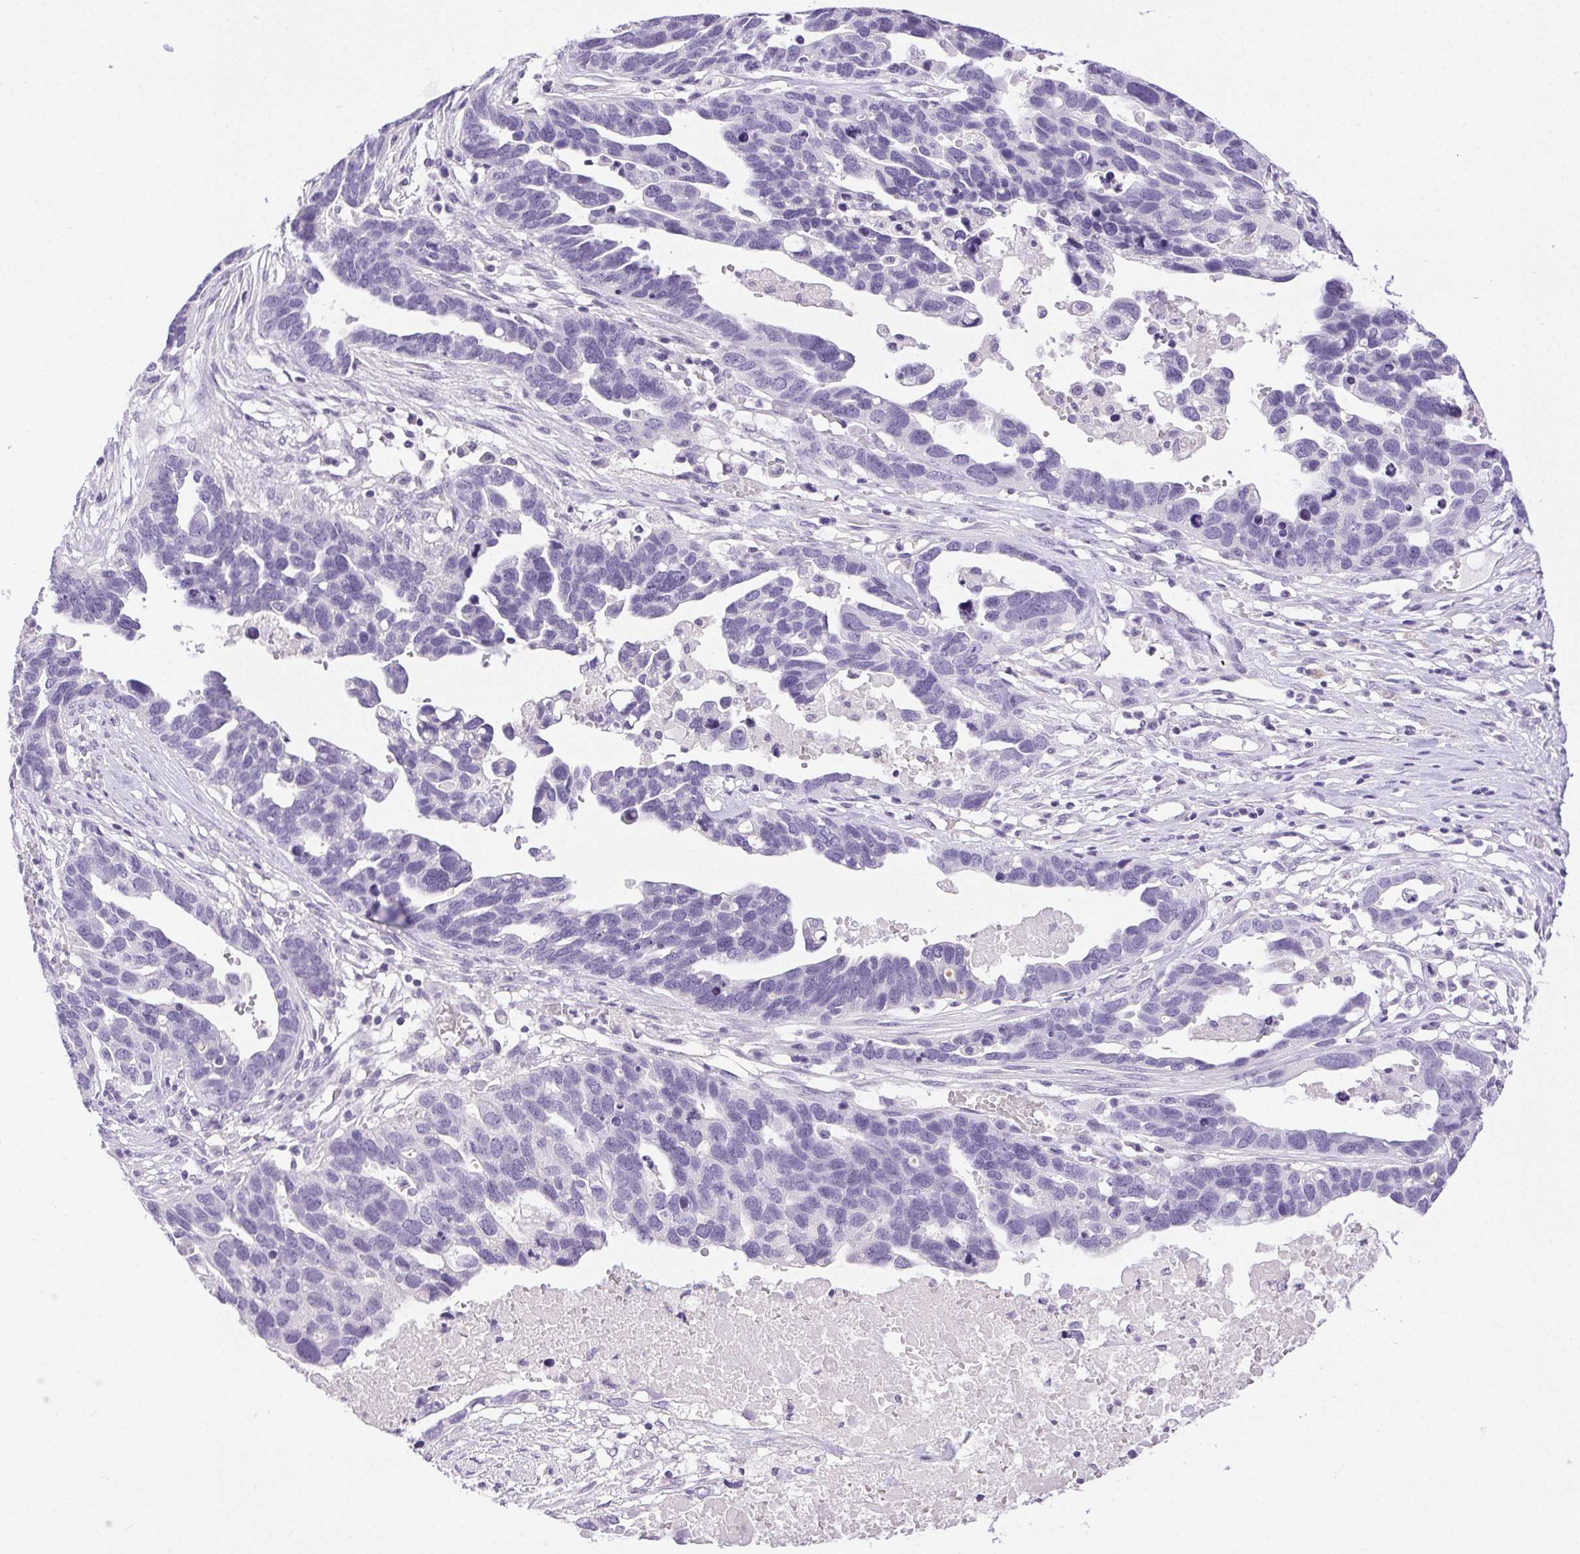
{"staining": {"intensity": "negative", "quantity": "none", "location": "none"}, "tissue": "ovarian cancer", "cell_type": "Tumor cells", "image_type": "cancer", "snomed": [{"axis": "morphology", "description": "Cystadenocarcinoma, serous, NOS"}, {"axis": "topography", "description": "Ovary"}], "caption": "Tumor cells are negative for protein expression in human ovarian cancer (serous cystadenocarcinoma).", "gene": "C20orf85", "patient": {"sex": "female", "age": 54}}